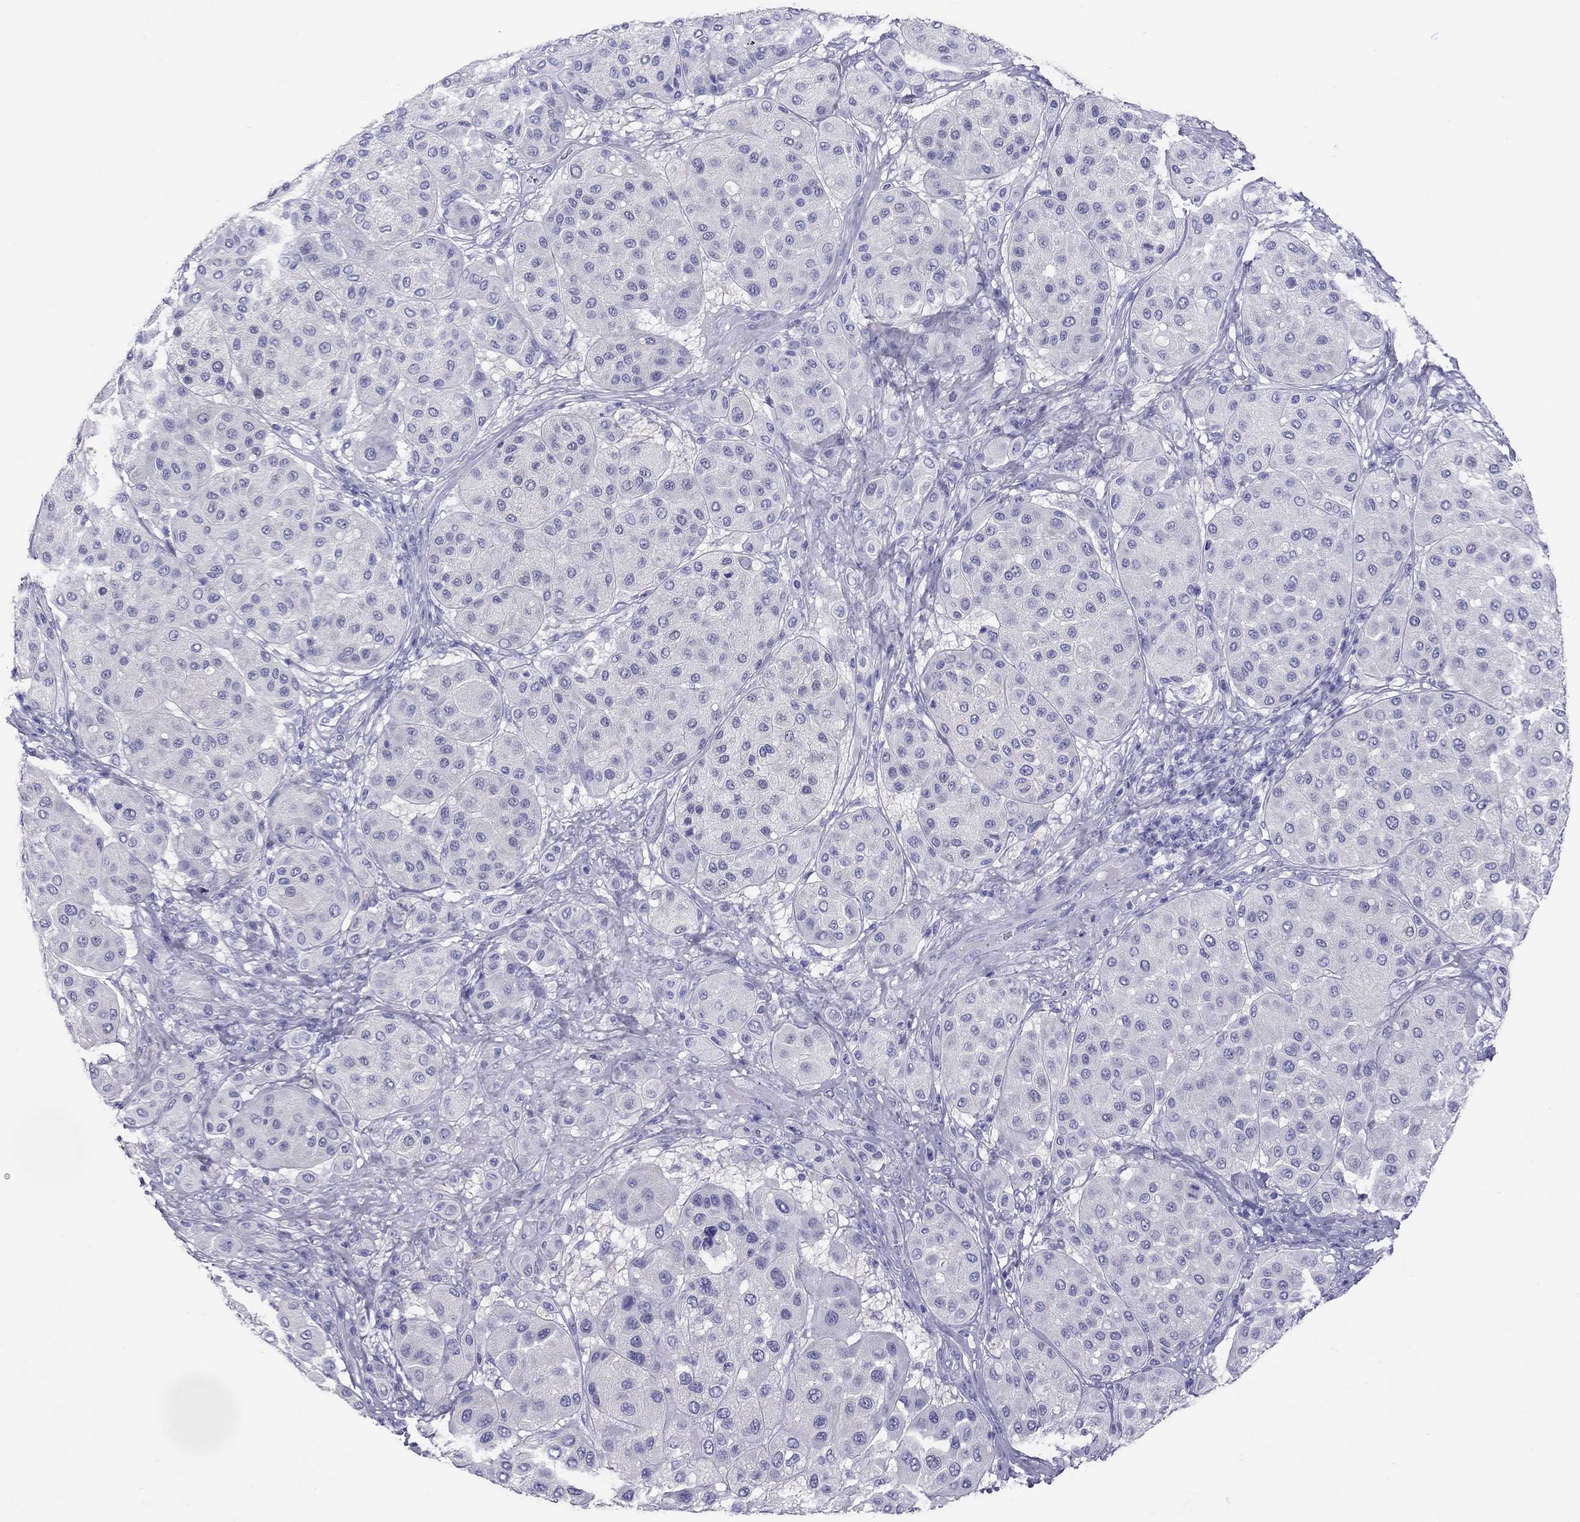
{"staining": {"intensity": "negative", "quantity": "none", "location": "none"}, "tissue": "melanoma", "cell_type": "Tumor cells", "image_type": "cancer", "snomed": [{"axis": "morphology", "description": "Malignant melanoma, Metastatic site"}, {"axis": "topography", "description": "Smooth muscle"}], "caption": "Tumor cells show no significant staining in malignant melanoma (metastatic site).", "gene": "PSMB11", "patient": {"sex": "male", "age": 41}}